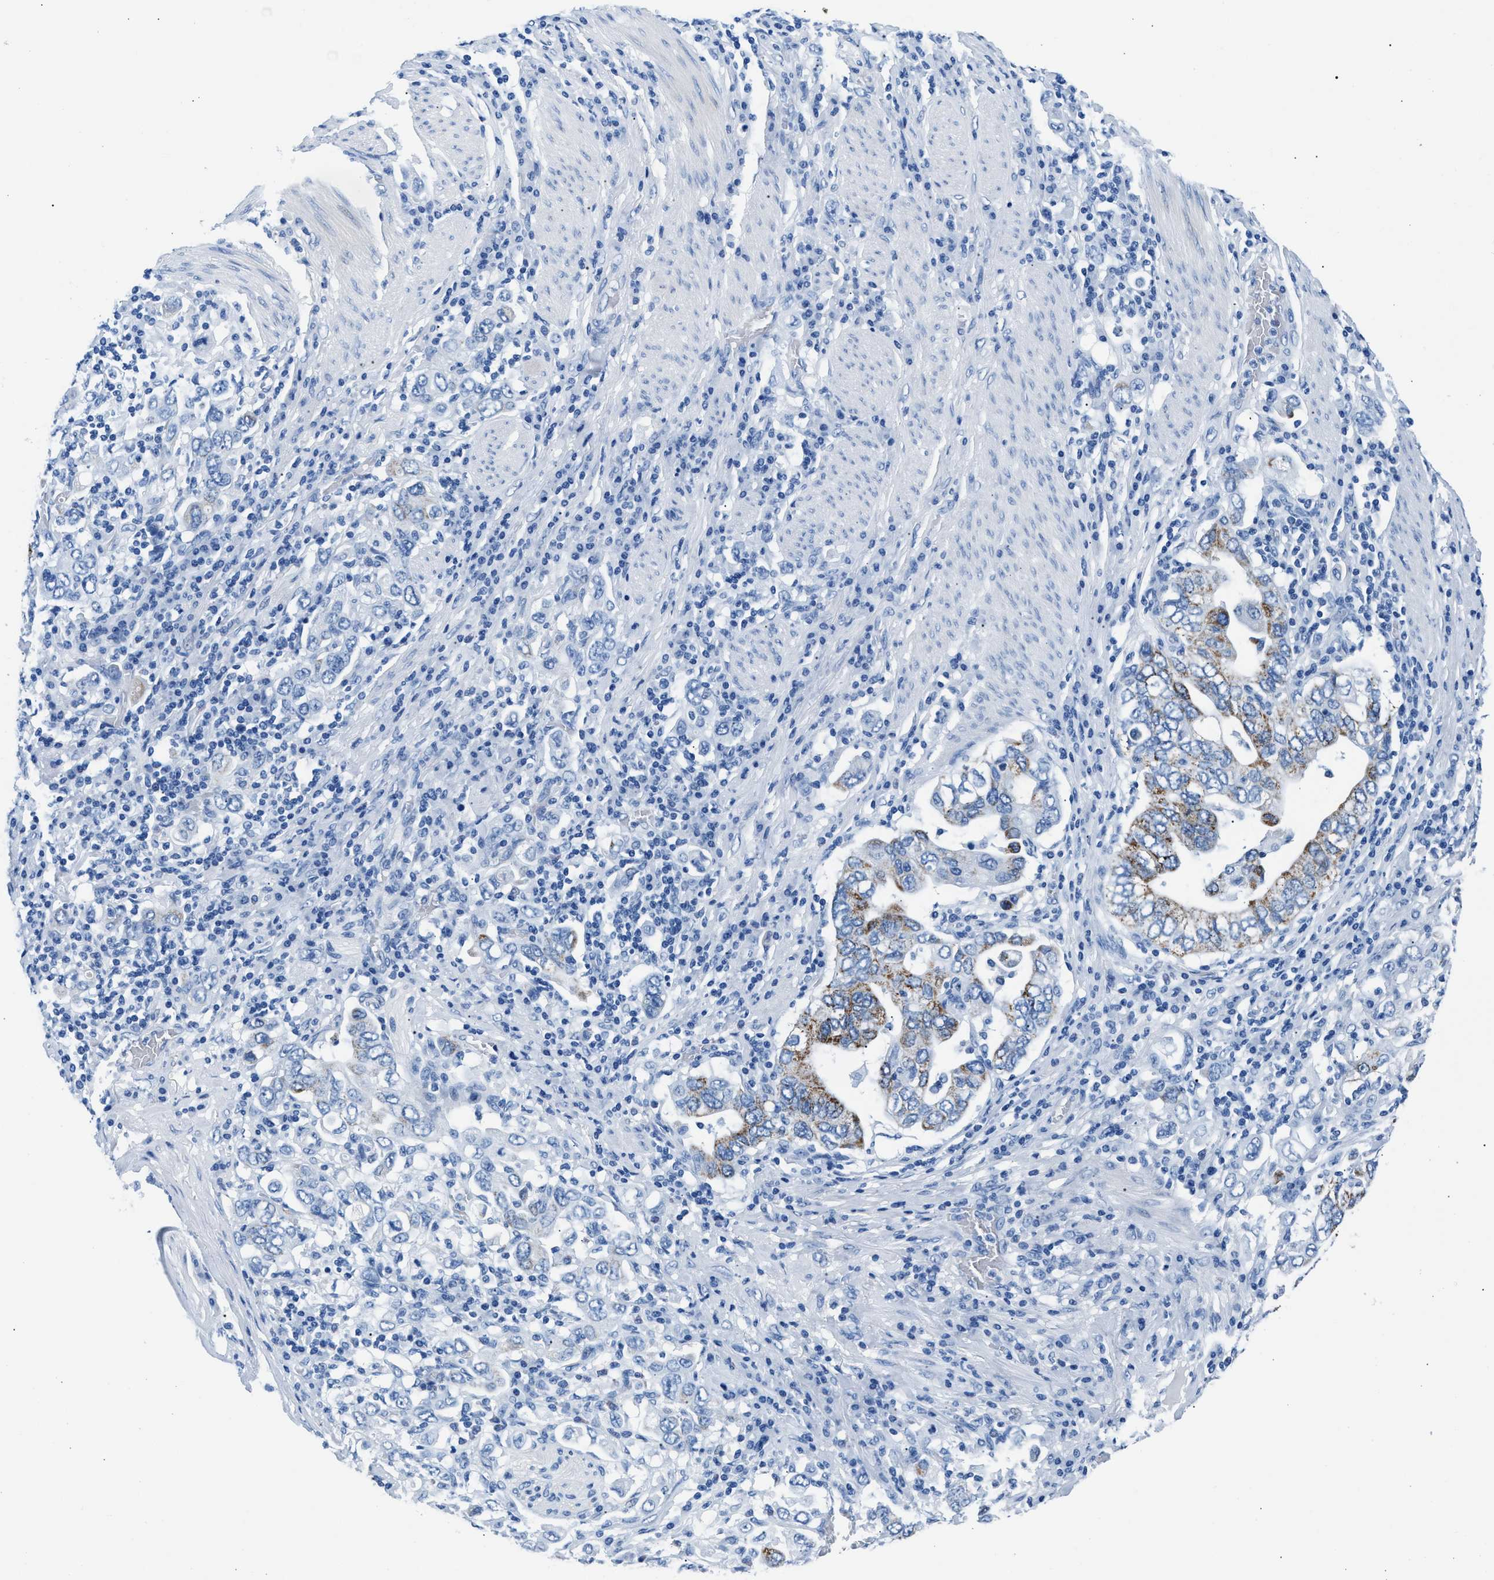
{"staining": {"intensity": "moderate", "quantity": "<25%", "location": "cytoplasmic/membranous"}, "tissue": "stomach cancer", "cell_type": "Tumor cells", "image_type": "cancer", "snomed": [{"axis": "morphology", "description": "Adenocarcinoma, NOS"}, {"axis": "topography", "description": "Stomach, upper"}], "caption": "Tumor cells display low levels of moderate cytoplasmic/membranous staining in approximately <25% of cells in stomach cancer.", "gene": "CPS1", "patient": {"sex": "male", "age": 62}}